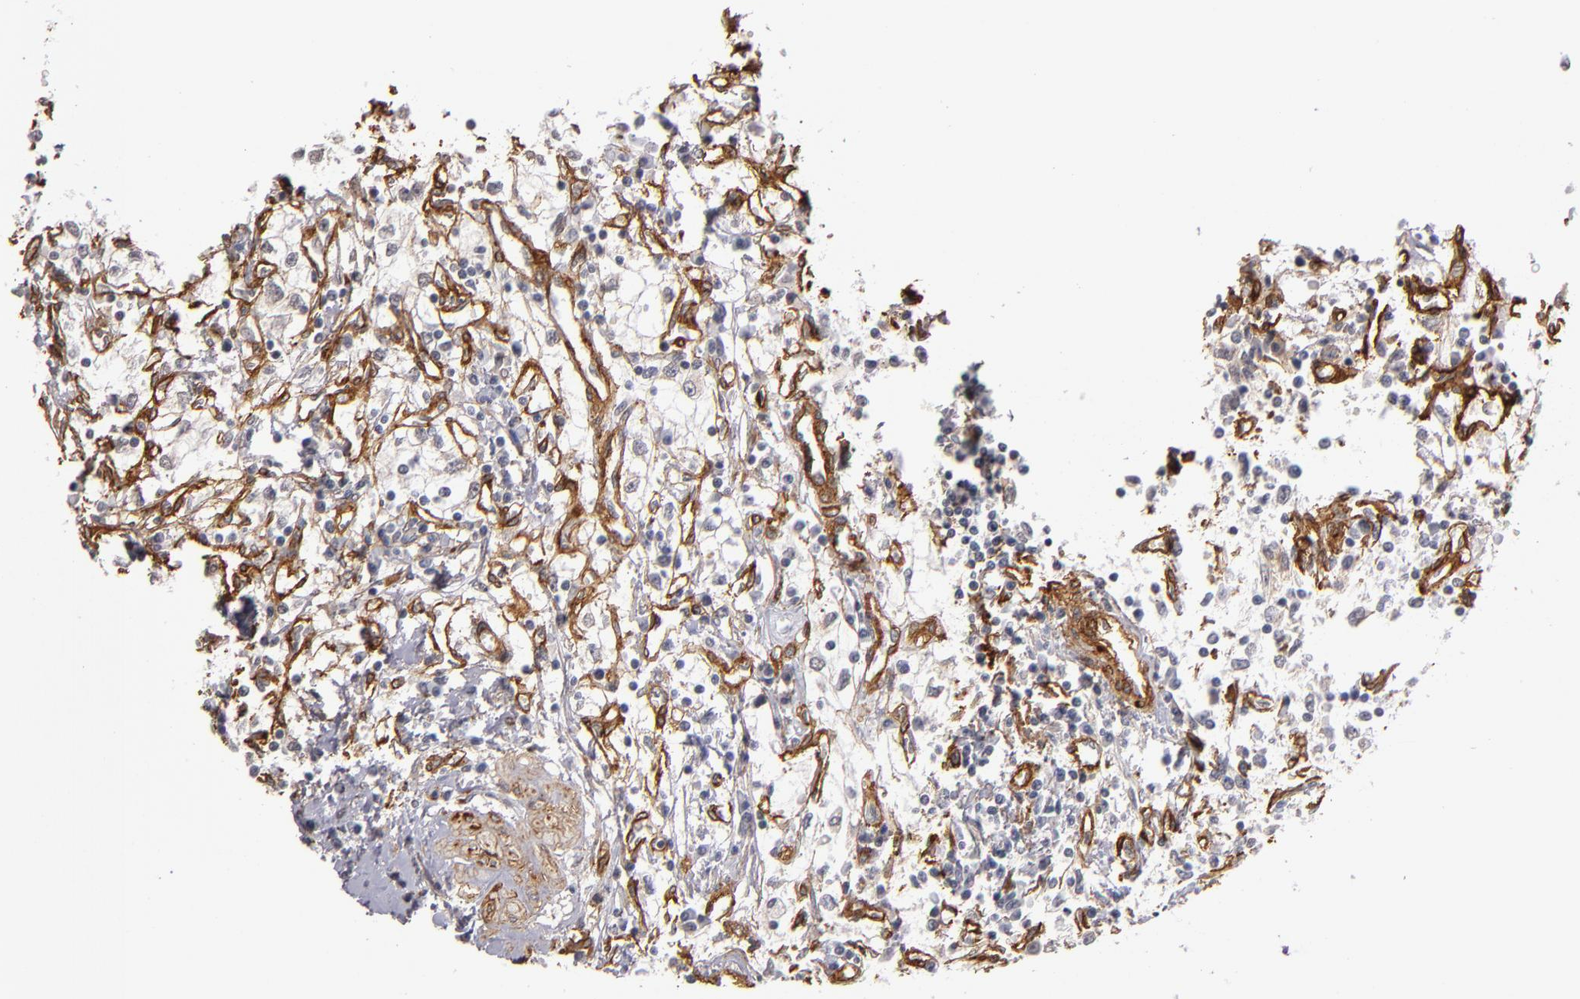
{"staining": {"intensity": "negative", "quantity": "none", "location": "none"}, "tissue": "renal cancer", "cell_type": "Tumor cells", "image_type": "cancer", "snomed": [{"axis": "morphology", "description": "Adenocarcinoma, NOS"}, {"axis": "topography", "description": "Kidney"}], "caption": "Tumor cells show no significant protein positivity in renal adenocarcinoma.", "gene": "LAMC1", "patient": {"sex": "male", "age": 82}}